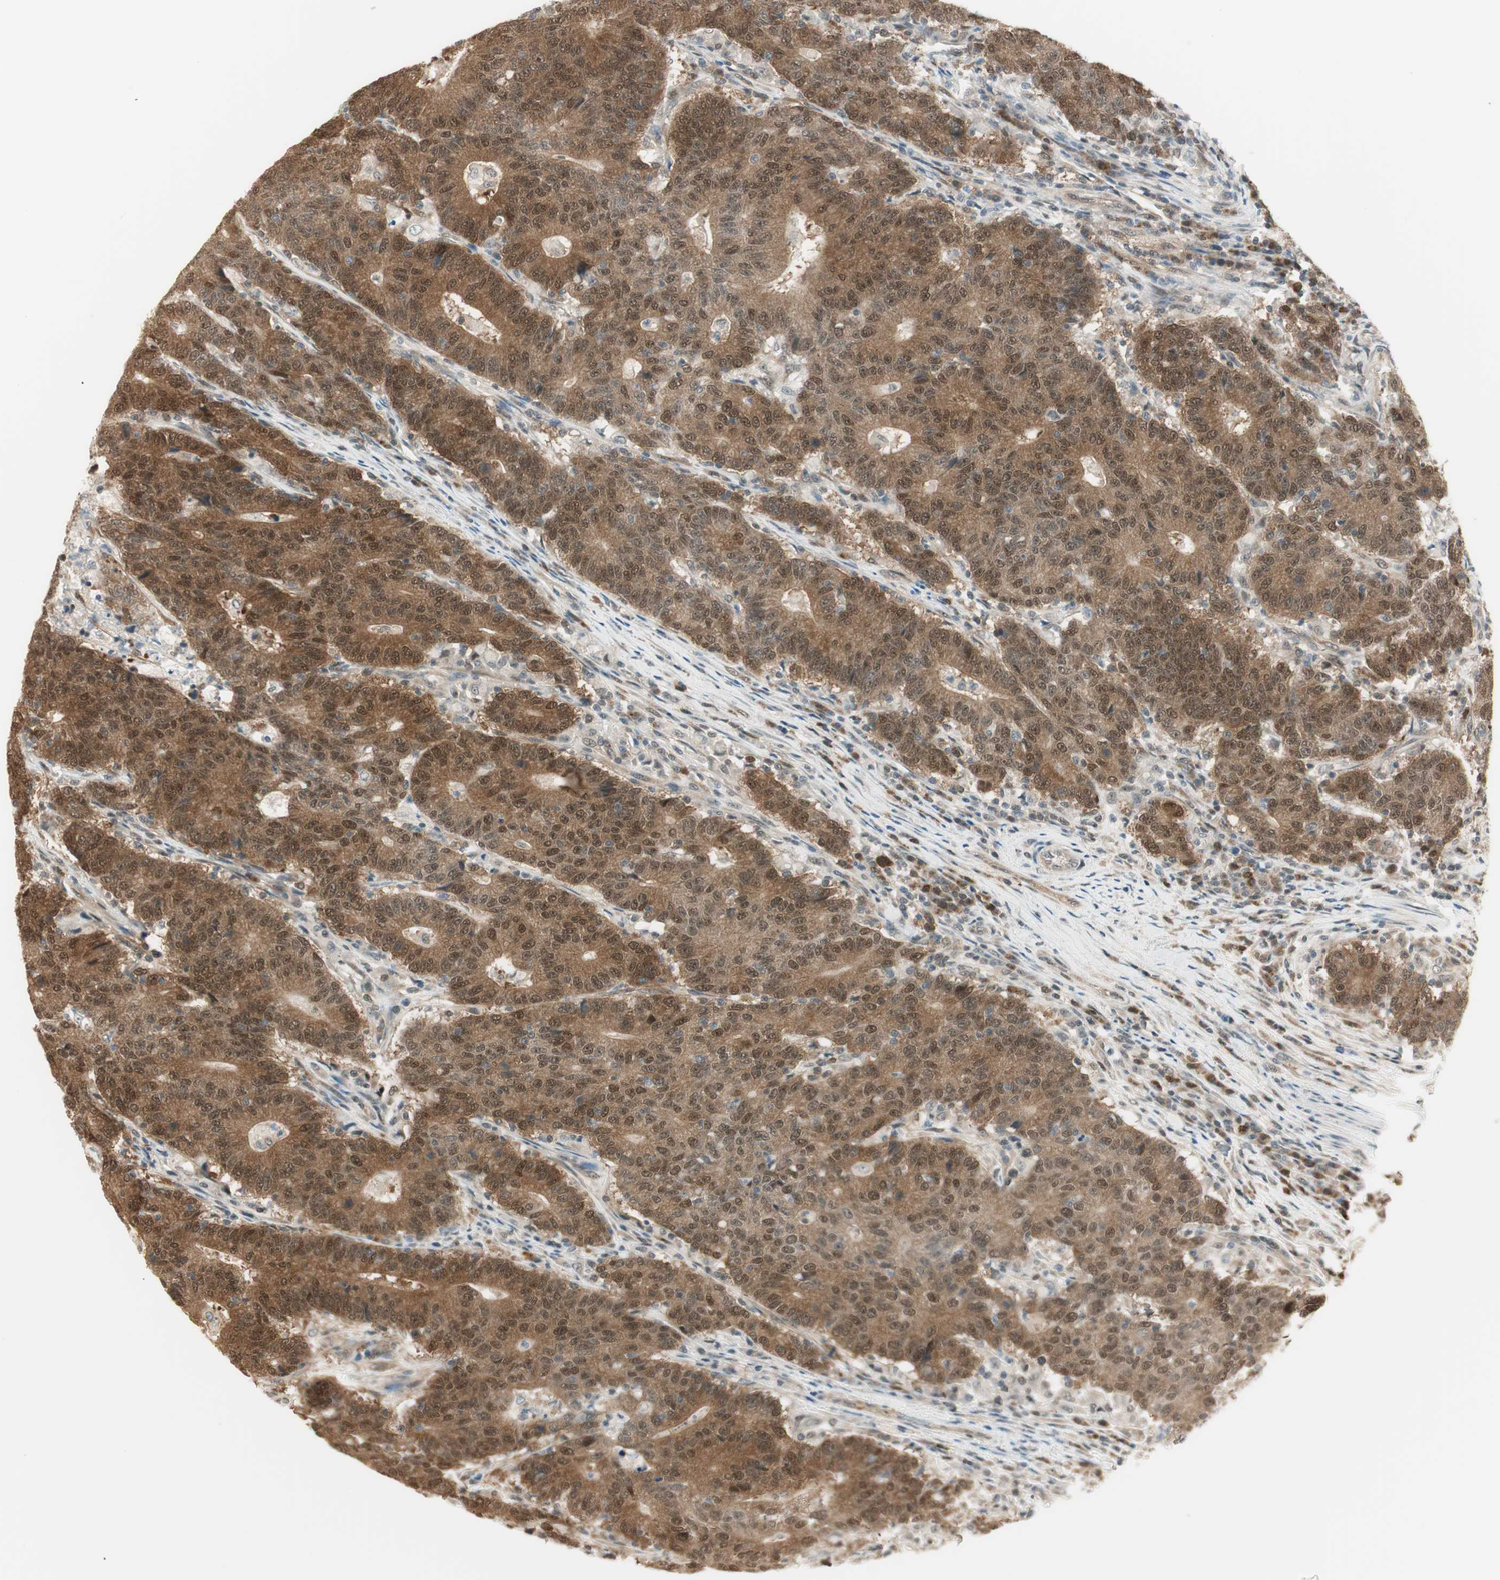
{"staining": {"intensity": "weak", "quantity": ">75%", "location": "cytoplasmic/membranous"}, "tissue": "colorectal cancer", "cell_type": "Tumor cells", "image_type": "cancer", "snomed": [{"axis": "morphology", "description": "Normal tissue, NOS"}, {"axis": "morphology", "description": "Adenocarcinoma, NOS"}, {"axis": "topography", "description": "Colon"}], "caption": "Weak cytoplasmic/membranous positivity for a protein is present in approximately >75% of tumor cells of colorectal cancer (adenocarcinoma) using immunohistochemistry (IHC).", "gene": "IPO5", "patient": {"sex": "female", "age": 75}}